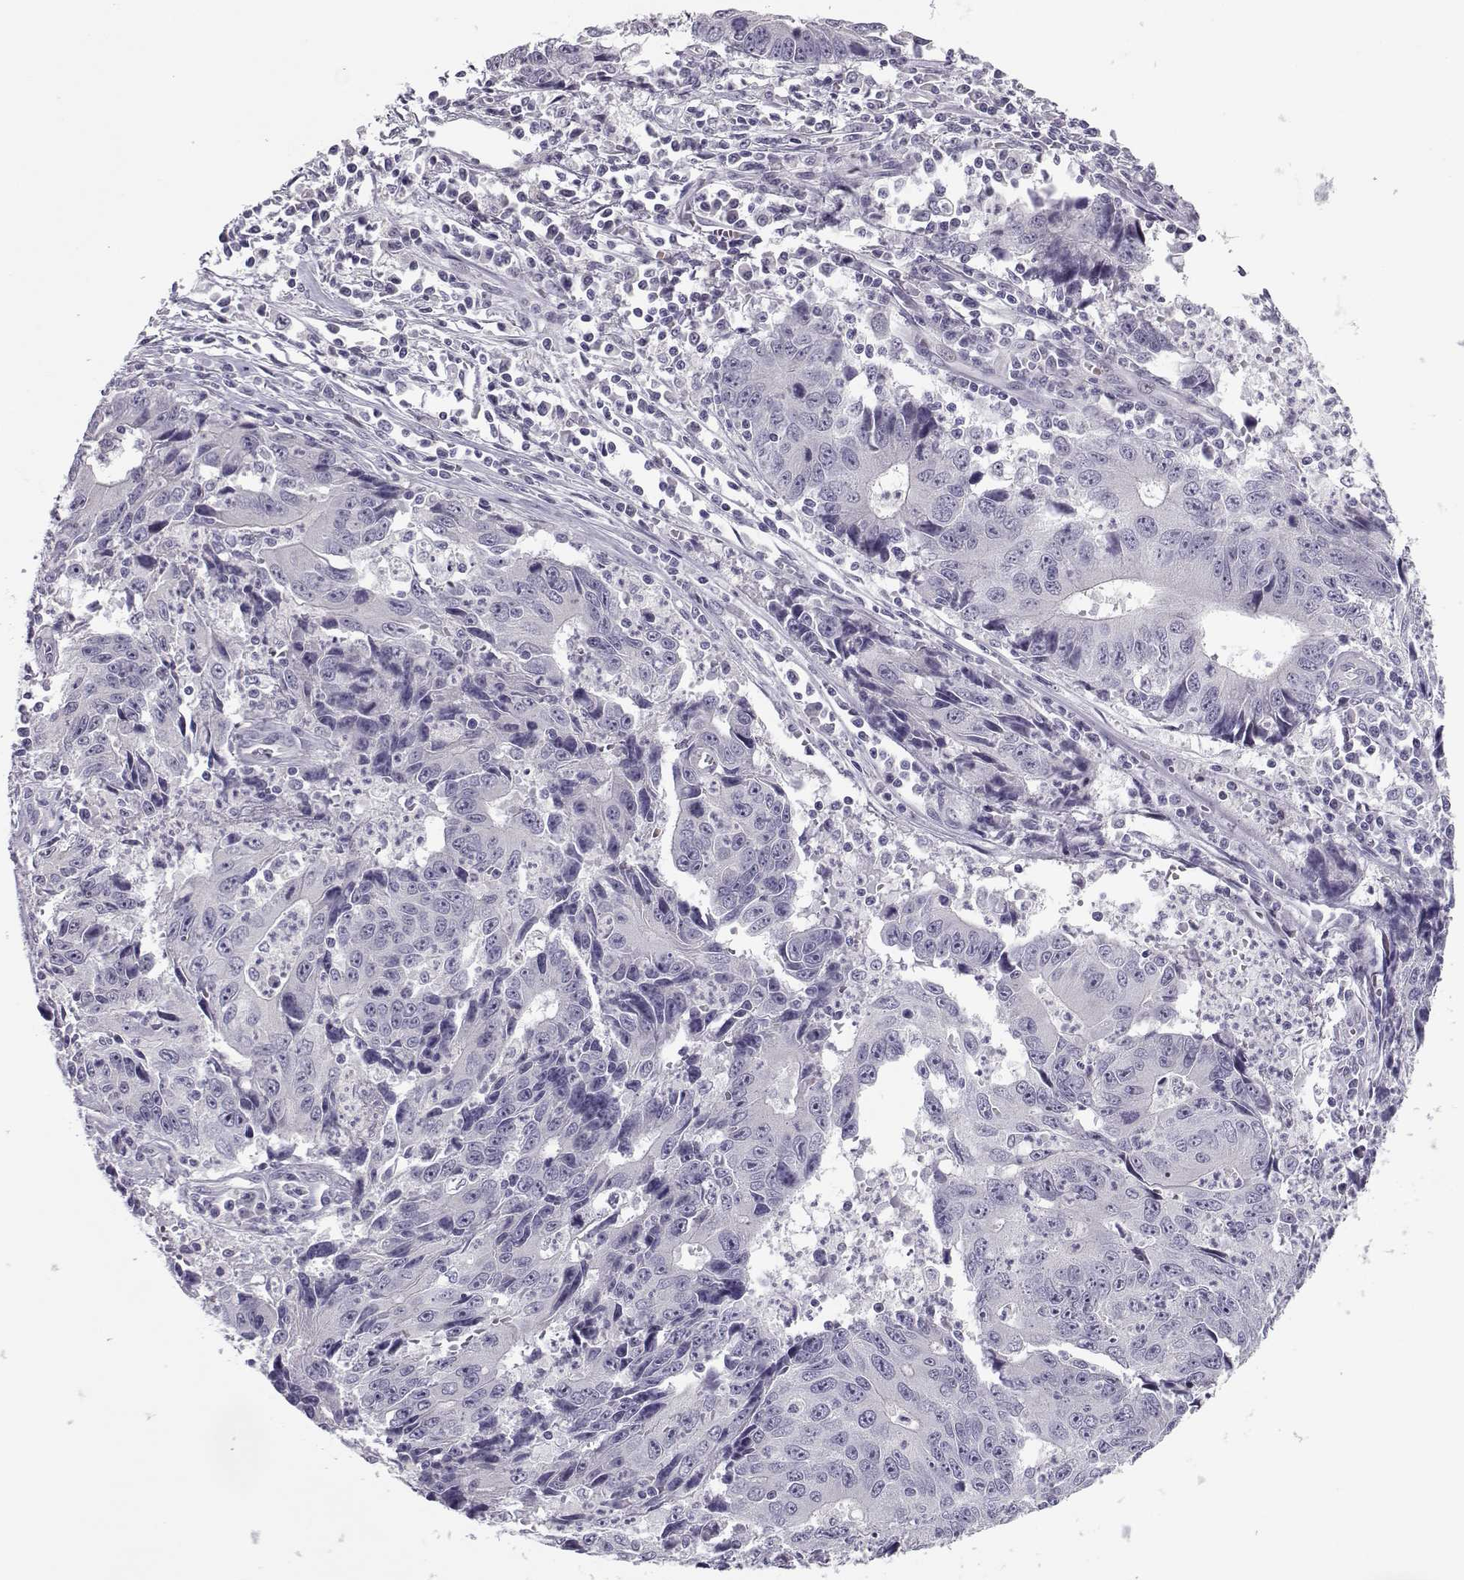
{"staining": {"intensity": "negative", "quantity": "none", "location": "none"}, "tissue": "liver cancer", "cell_type": "Tumor cells", "image_type": "cancer", "snomed": [{"axis": "morphology", "description": "Cholangiocarcinoma"}, {"axis": "topography", "description": "Liver"}], "caption": "Tumor cells show no significant staining in liver cancer (cholangiocarcinoma). (Brightfield microscopy of DAB (3,3'-diaminobenzidine) IHC at high magnification).", "gene": "ASRGL1", "patient": {"sex": "male", "age": 65}}